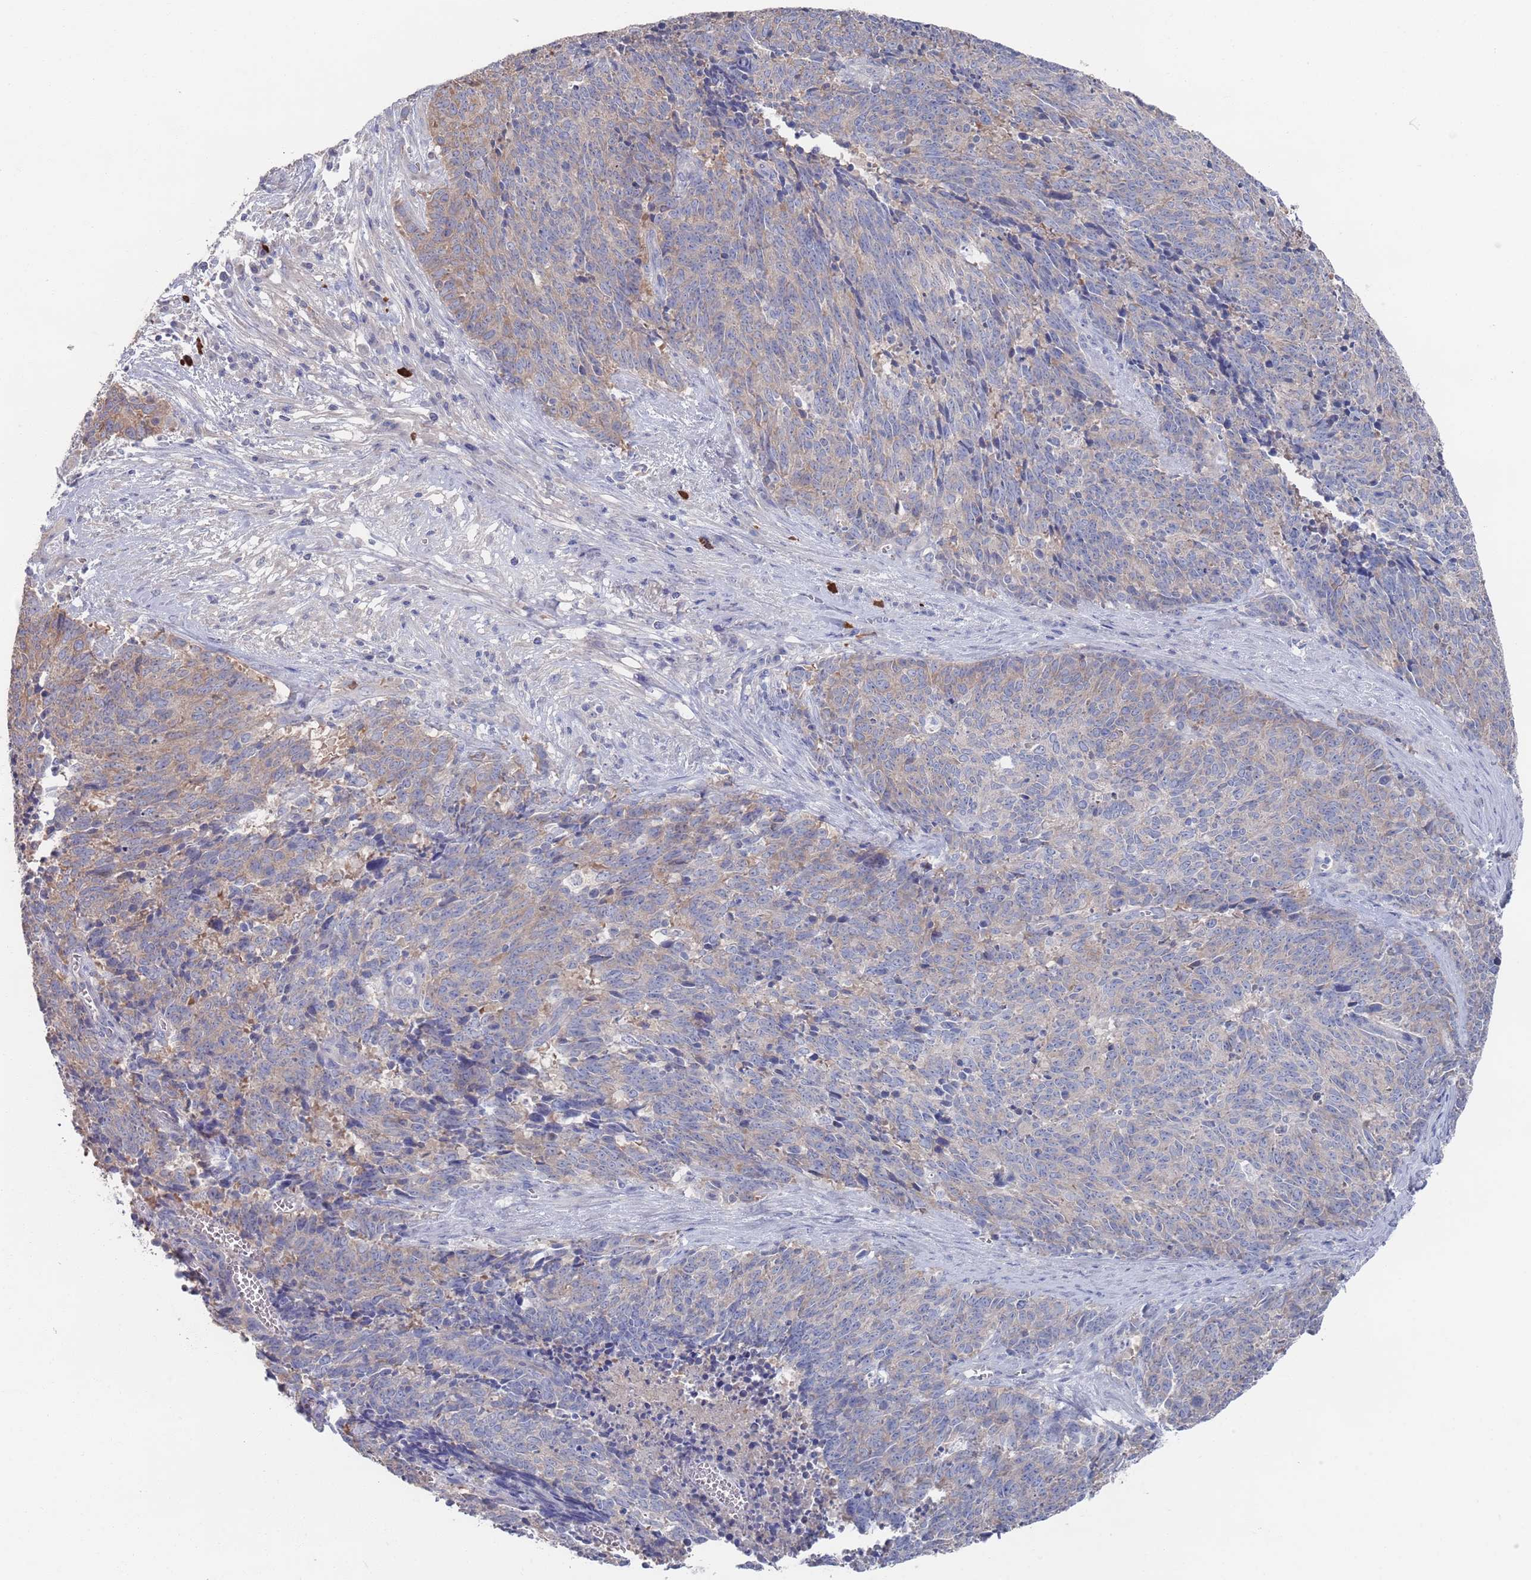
{"staining": {"intensity": "weak", "quantity": "<25%", "location": "cytoplasmic/membranous"}, "tissue": "cervical cancer", "cell_type": "Tumor cells", "image_type": "cancer", "snomed": [{"axis": "morphology", "description": "Squamous cell carcinoma, NOS"}, {"axis": "topography", "description": "Cervix"}], "caption": "Tumor cells are negative for brown protein staining in squamous cell carcinoma (cervical).", "gene": "TMCO3", "patient": {"sex": "female", "age": 29}}